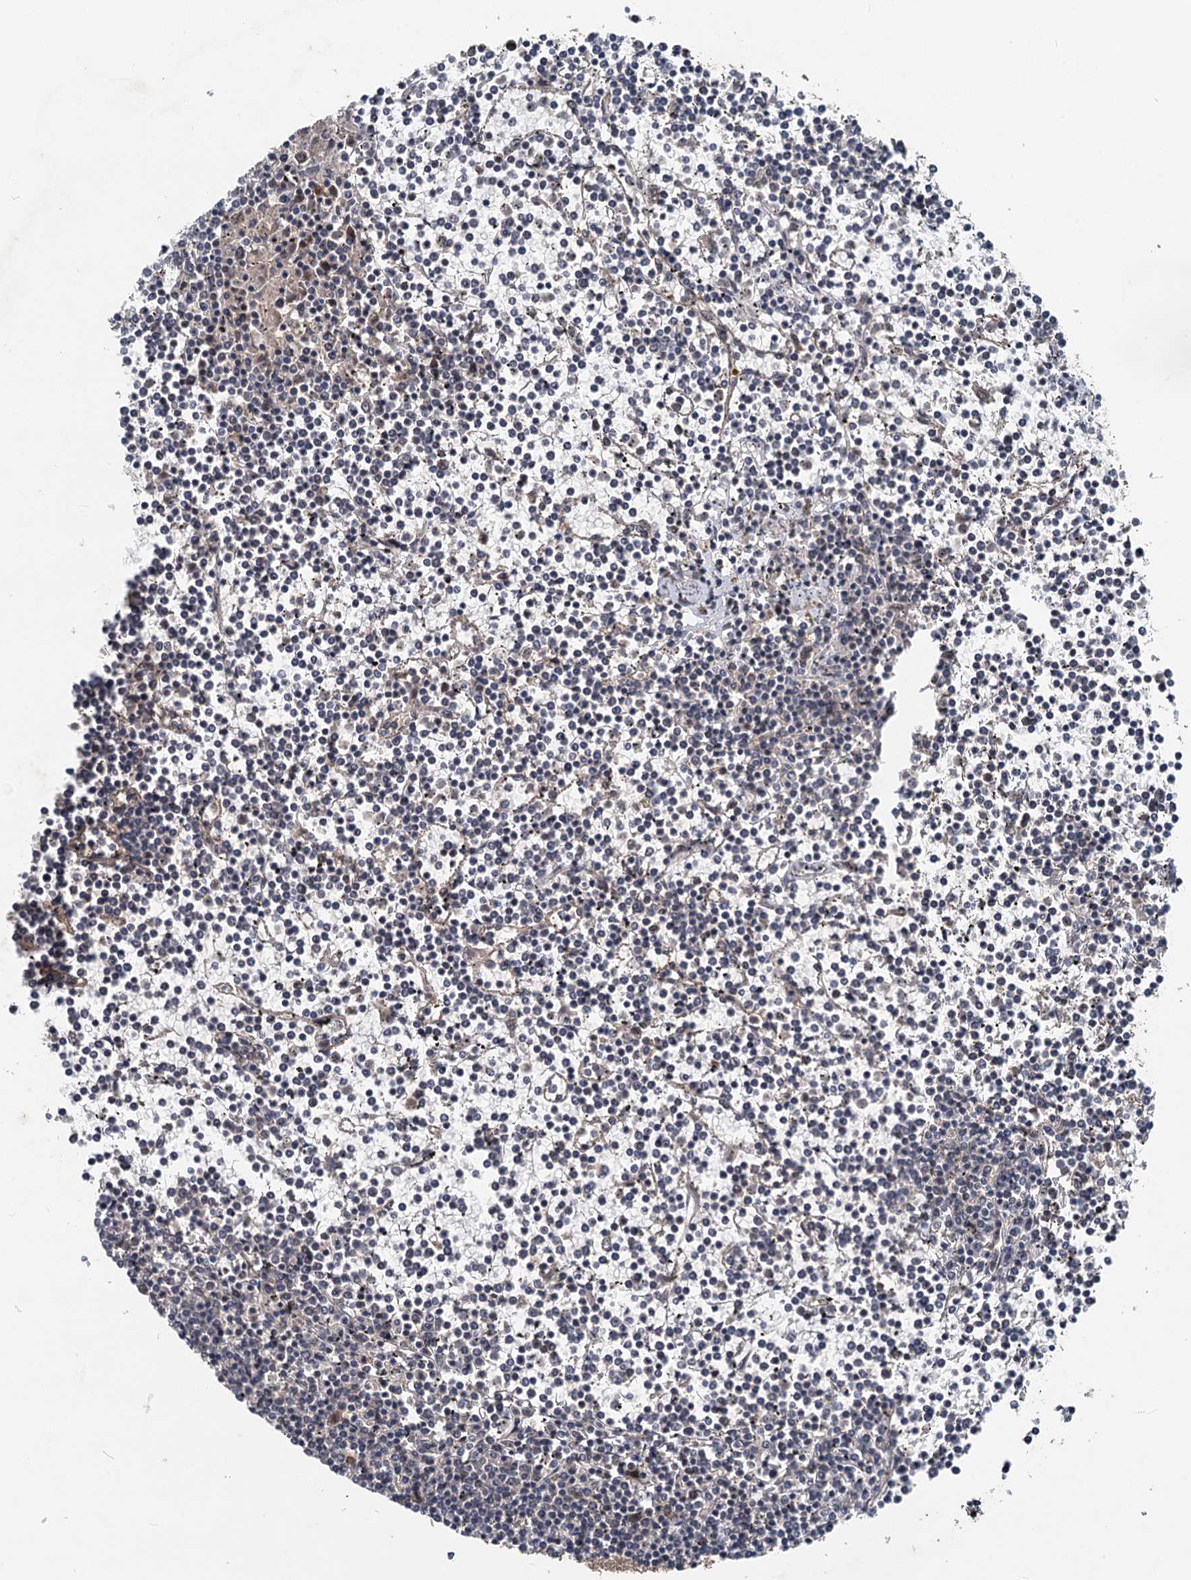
{"staining": {"intensity": "negative", "quantity": "none", "location": "none"}, "tissue": "lymphoma", "cell_type": "Tumor cells", "image_type": "cancer", "snomed": [{"axis": "morphology", "description": "Malignant lymphoma, non-Hodgkin's type, Low grade"}, {"axis": "topography", "description": "Spleen"}], "caption": "Tumor cells are negative for protein expression in human lymphoma.", "gene": "RITA1", "patient": {"sex": "female", "age": 19}}